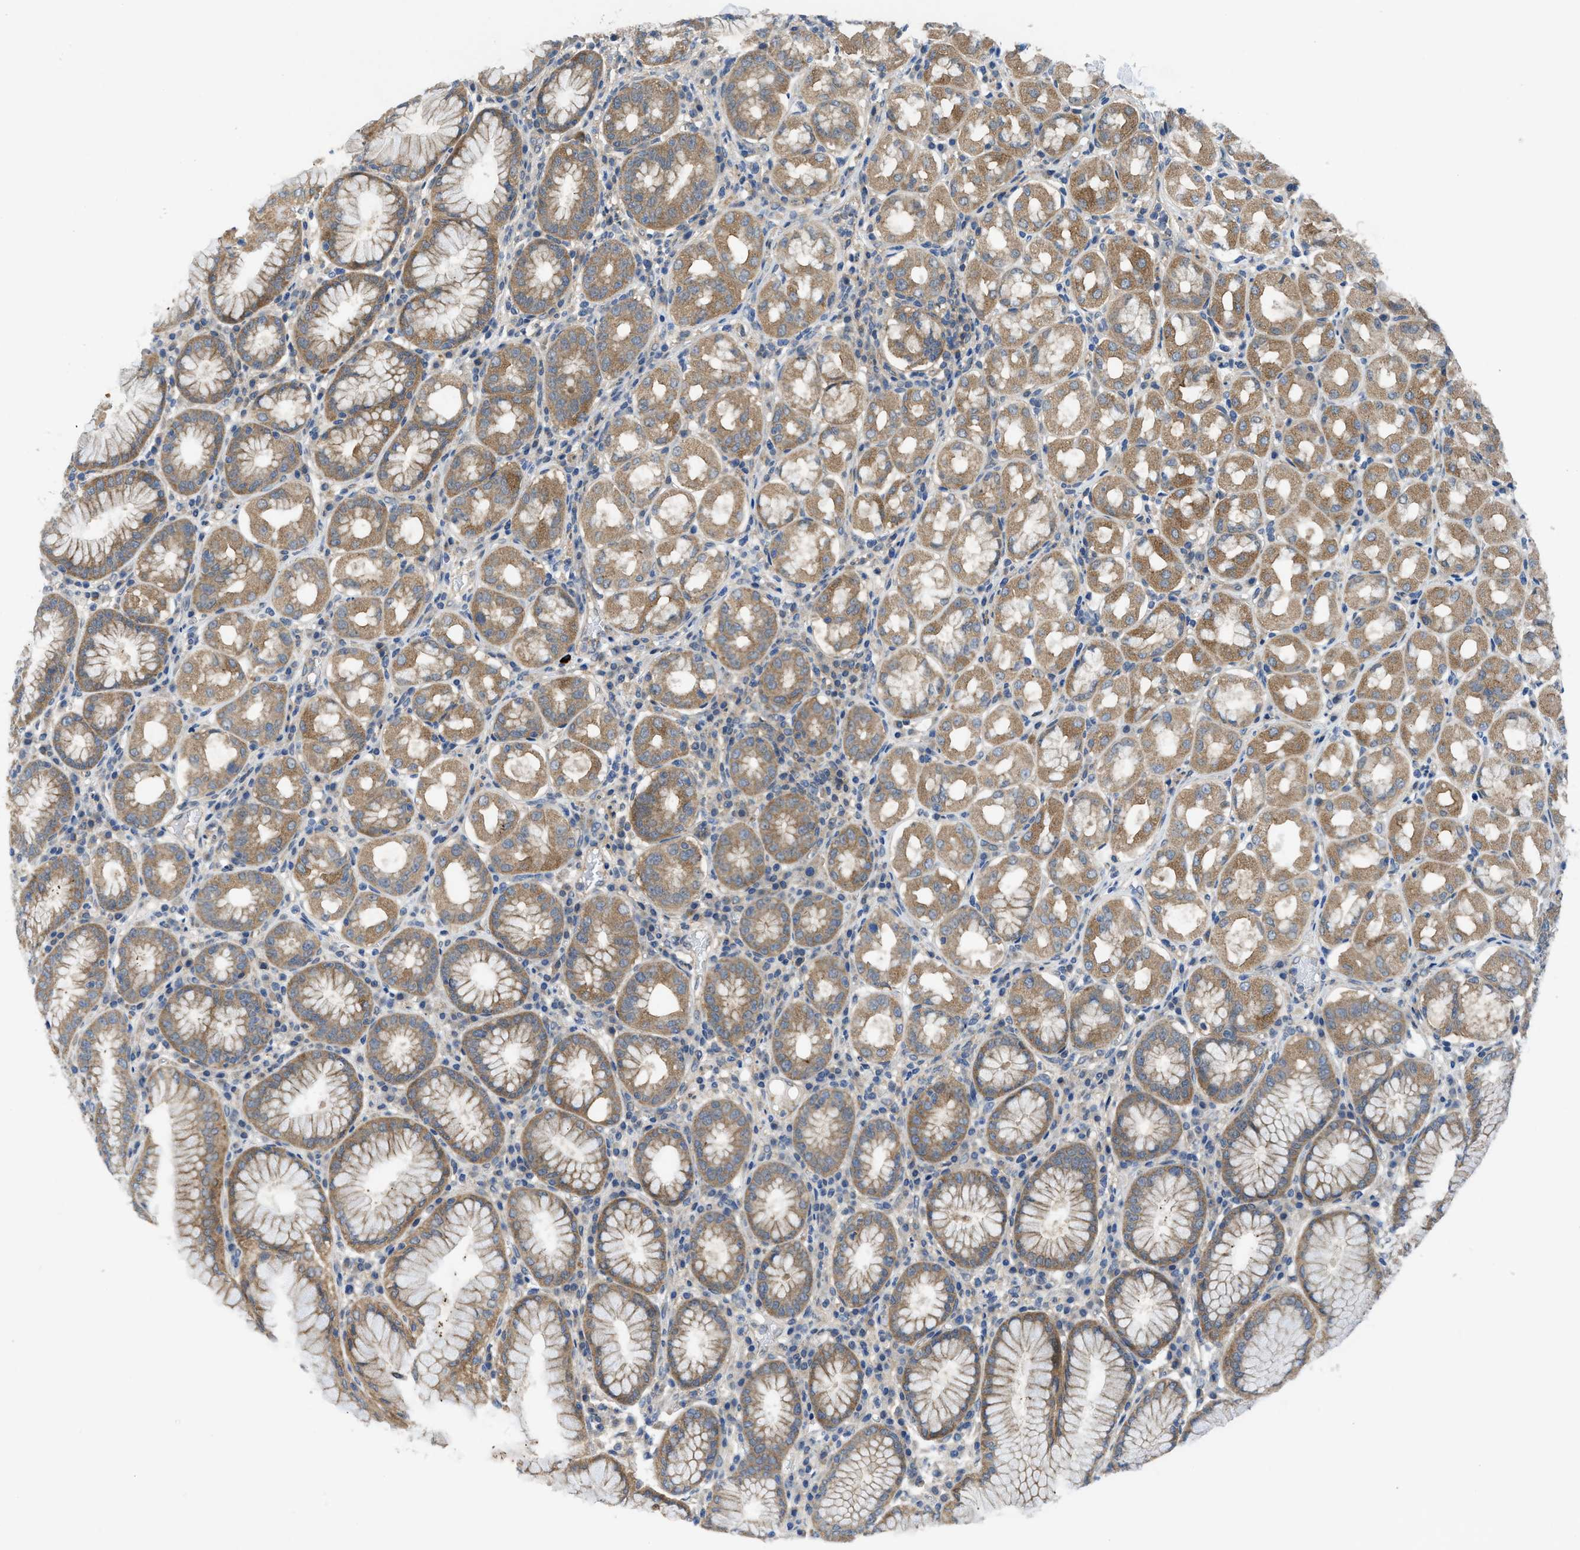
{"staining": {"intensity": "moderate", "quantity": ">75%", "location": "cytoplasmic/membranous"}, "tissue": "stomach", "cell_type": "Glandular cells", "image_type": "normal", "snomed": [{"axis": "morphology", "description": "Normal tissue, NOS"}, {"axis": "topography", "description": "Stomach"}, {"axis": "topography", "description": "Stomach, lower"}], "caption": "Immunohistochemical staining of benign human stomach demonstrates >75% levels of moderate cytoplasmic/membranous protein staining in approximately >75% of glandular cells. The protein of interest is stained brown, and the nuclei are stained in blue (DAB IHC with brightfield microscopy, high magnification).", "gene": "PANX1", "patient": {"sex": "female", "age": 56}}